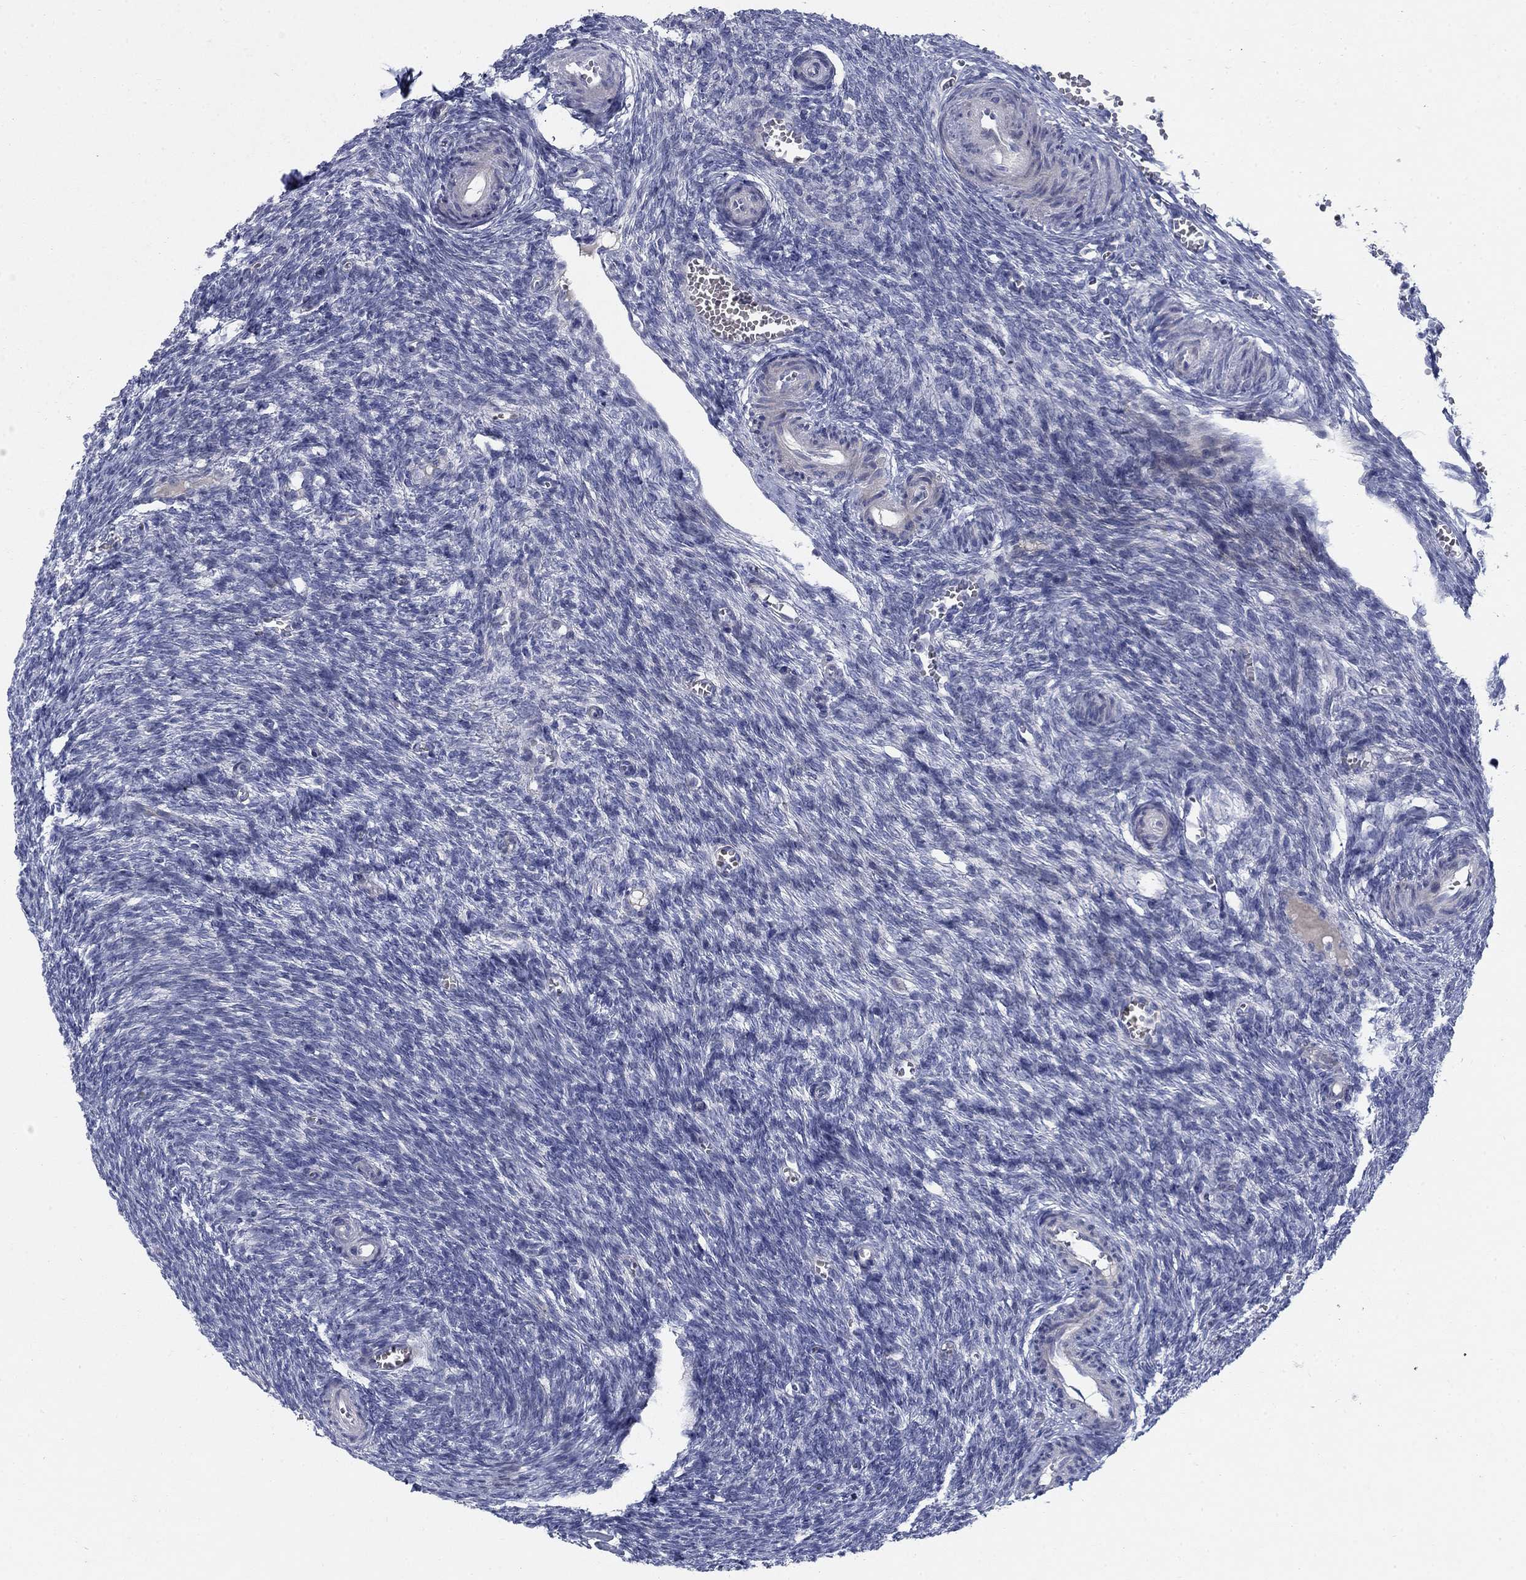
{"staining": {"intensity": "negative", "quantity": "none", "location": "none"}, "tissue": "ovary", "cell_type": "Follicle cells", "image_type": "normal", "snomed": [{"axis": "morphology", "description": "Normal tissue, NOS"}, {"axis": "topography", "description": "Ovary"}], "caption": "An immunohistochemistry (IHC) image of unremarkable ovary is shown. There is no staining in follicle cells of ovary. (Brightfield microscopy of DAB (3,3'-diaminobenzidine) IHC at high magnification).", "gene": "DNER", "patient": {"sex": "female", "age": 43}}